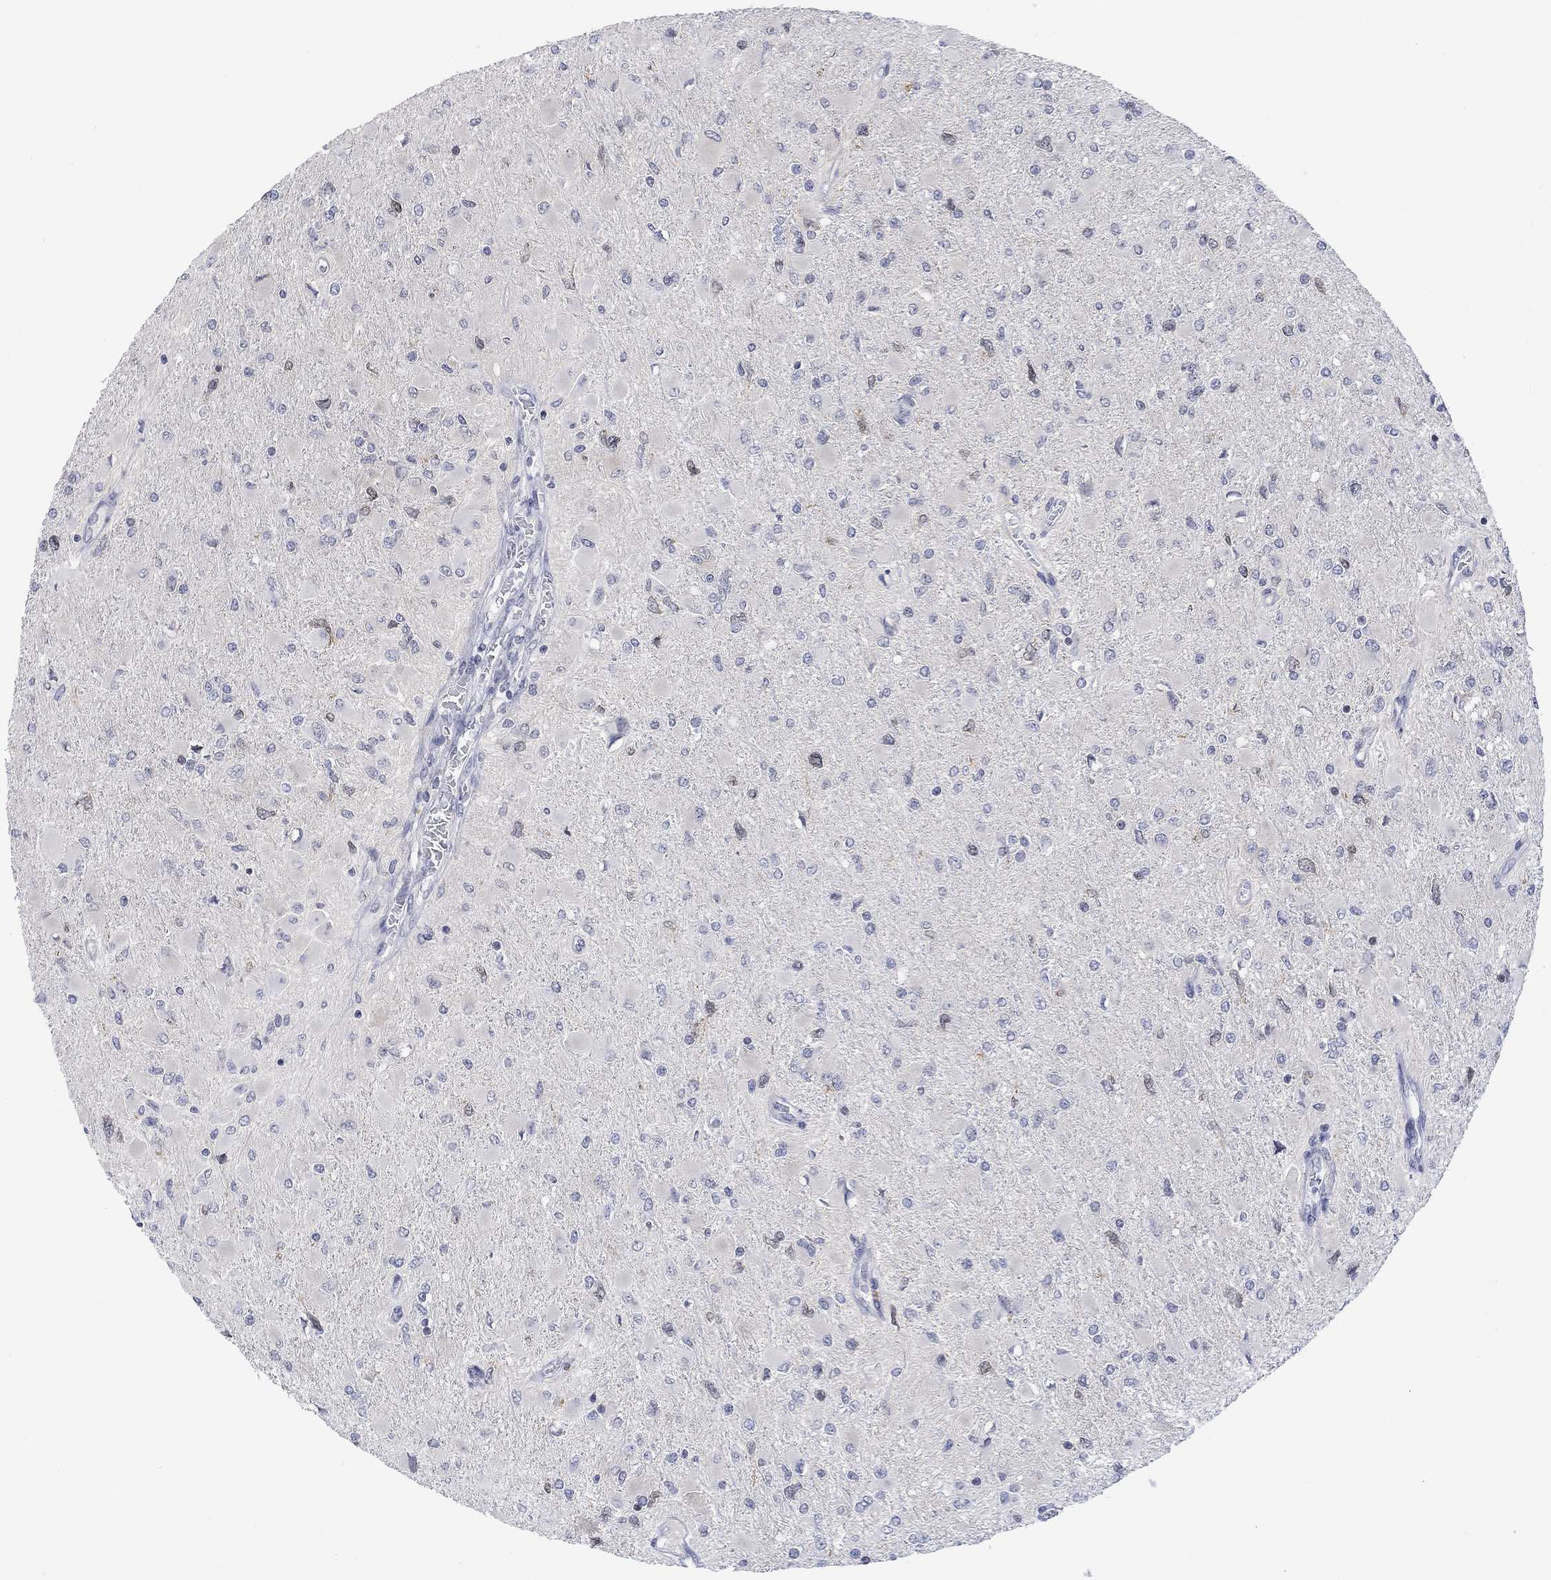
{"staining": {"intensity": "negative", "quantity": "none", "location": "none"}, "tissue": "glioma", "cell_type": "Tumor cells", "image_type": "cancer", "snomed": [{"axis": "morphology", "description": "Glioma, malignant, High grade"}, {"axis": "topography", "description": "Cerebral cortex"}], "caption": "Malignant glioma (high-grade) was stained to show a protein in brown. There is no significant staining in tumor cells.", "gene": "DCX", "patient": {"sex": "female", "age": 36}}